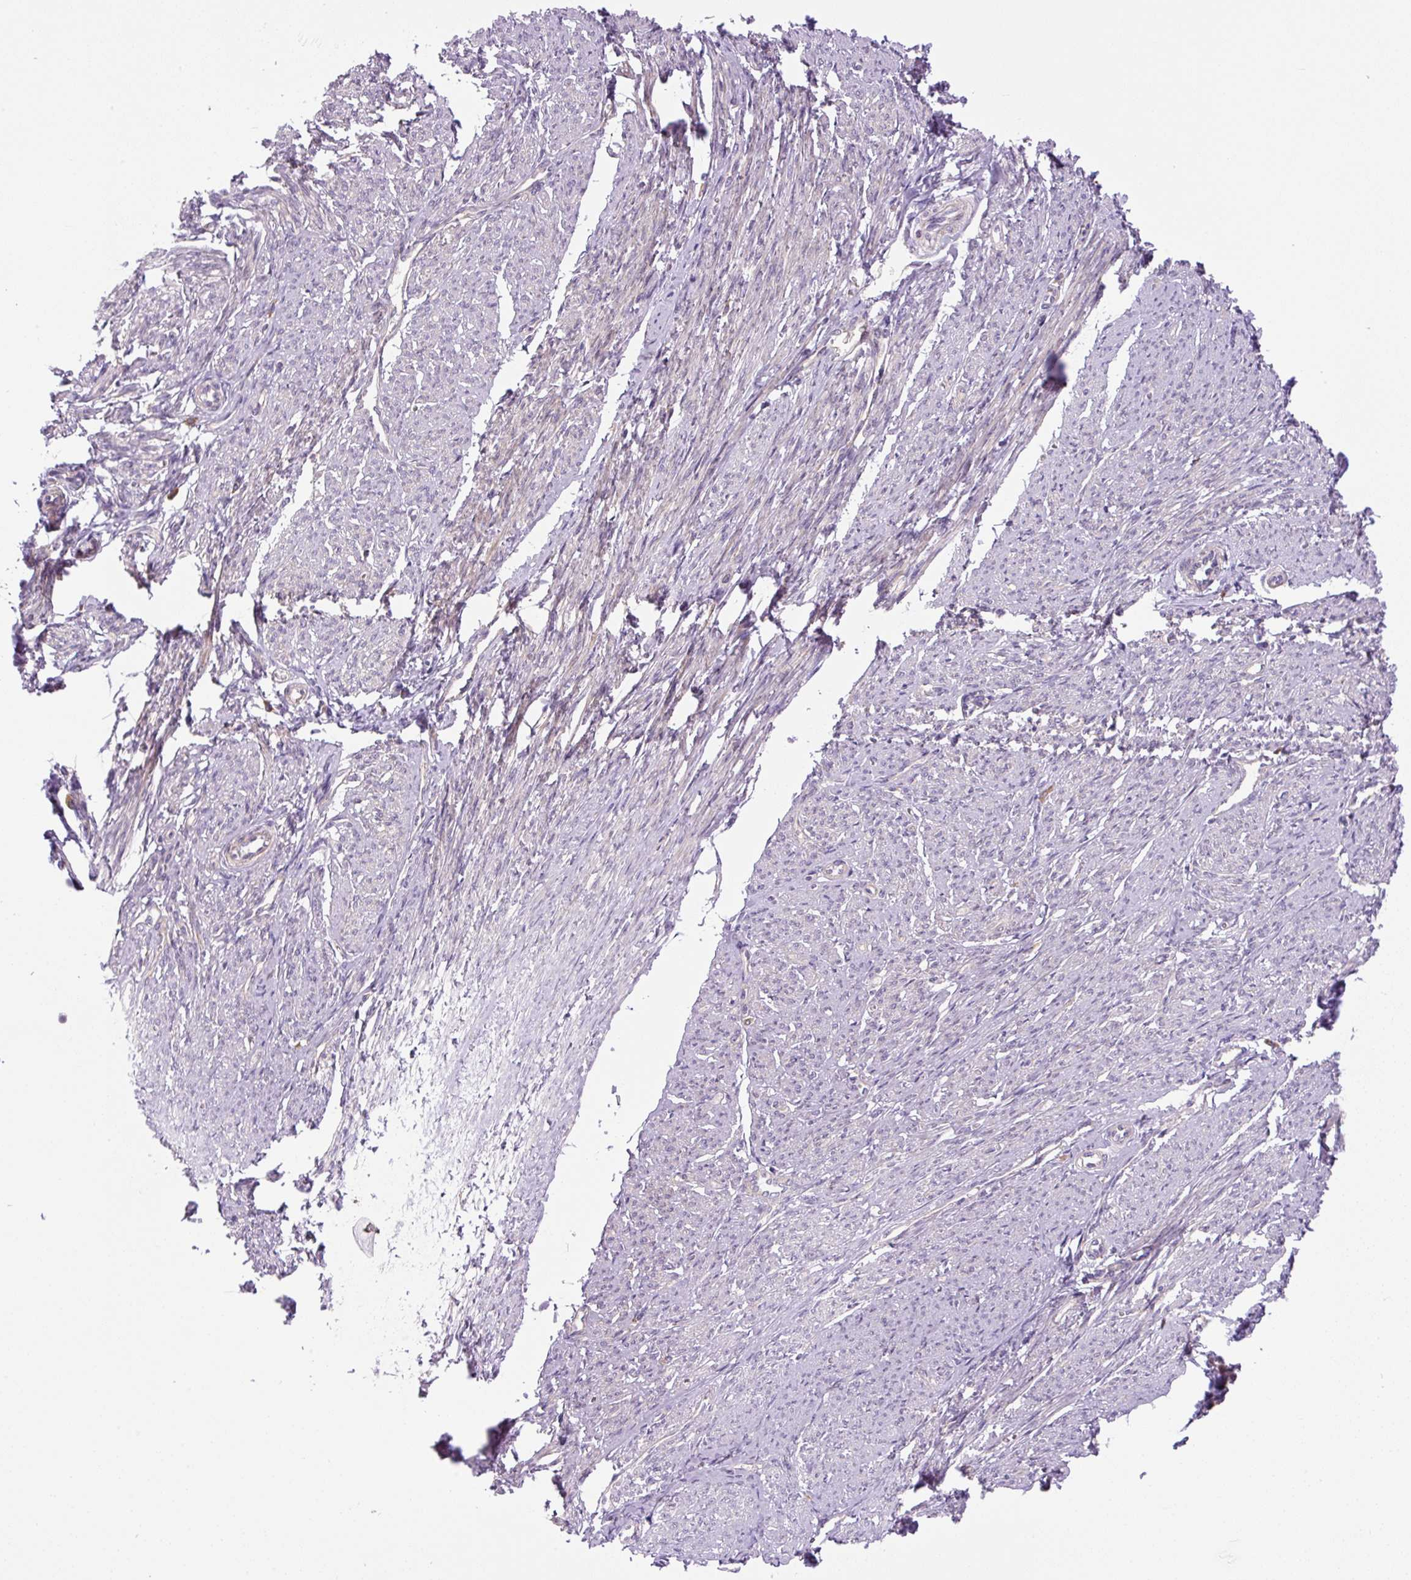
{"staining": {"intensity": "moderate", "quantity": "25%-75%", "location": "cytoplasmic/membranous"}, "tissue": "smooth muscle", "cell_type": "Smooth muscle cells", "image_type": "normal", "snomed": [{"axis": "morphology", "description": "Normal tissue, NOS"}, {"axis": "topography", "description": "Smooth muscle"}], "caption": "Immunohistochemistry photomicrograph of normal smooth muscle stained for a protein (brown), which exhibits medium levels of moderate cytoplasmic/membranous expression in about 25%-75% of smooth muscle cells.", "gene": "KIFC1", "patient": {"sex": "female", "age": 65}}